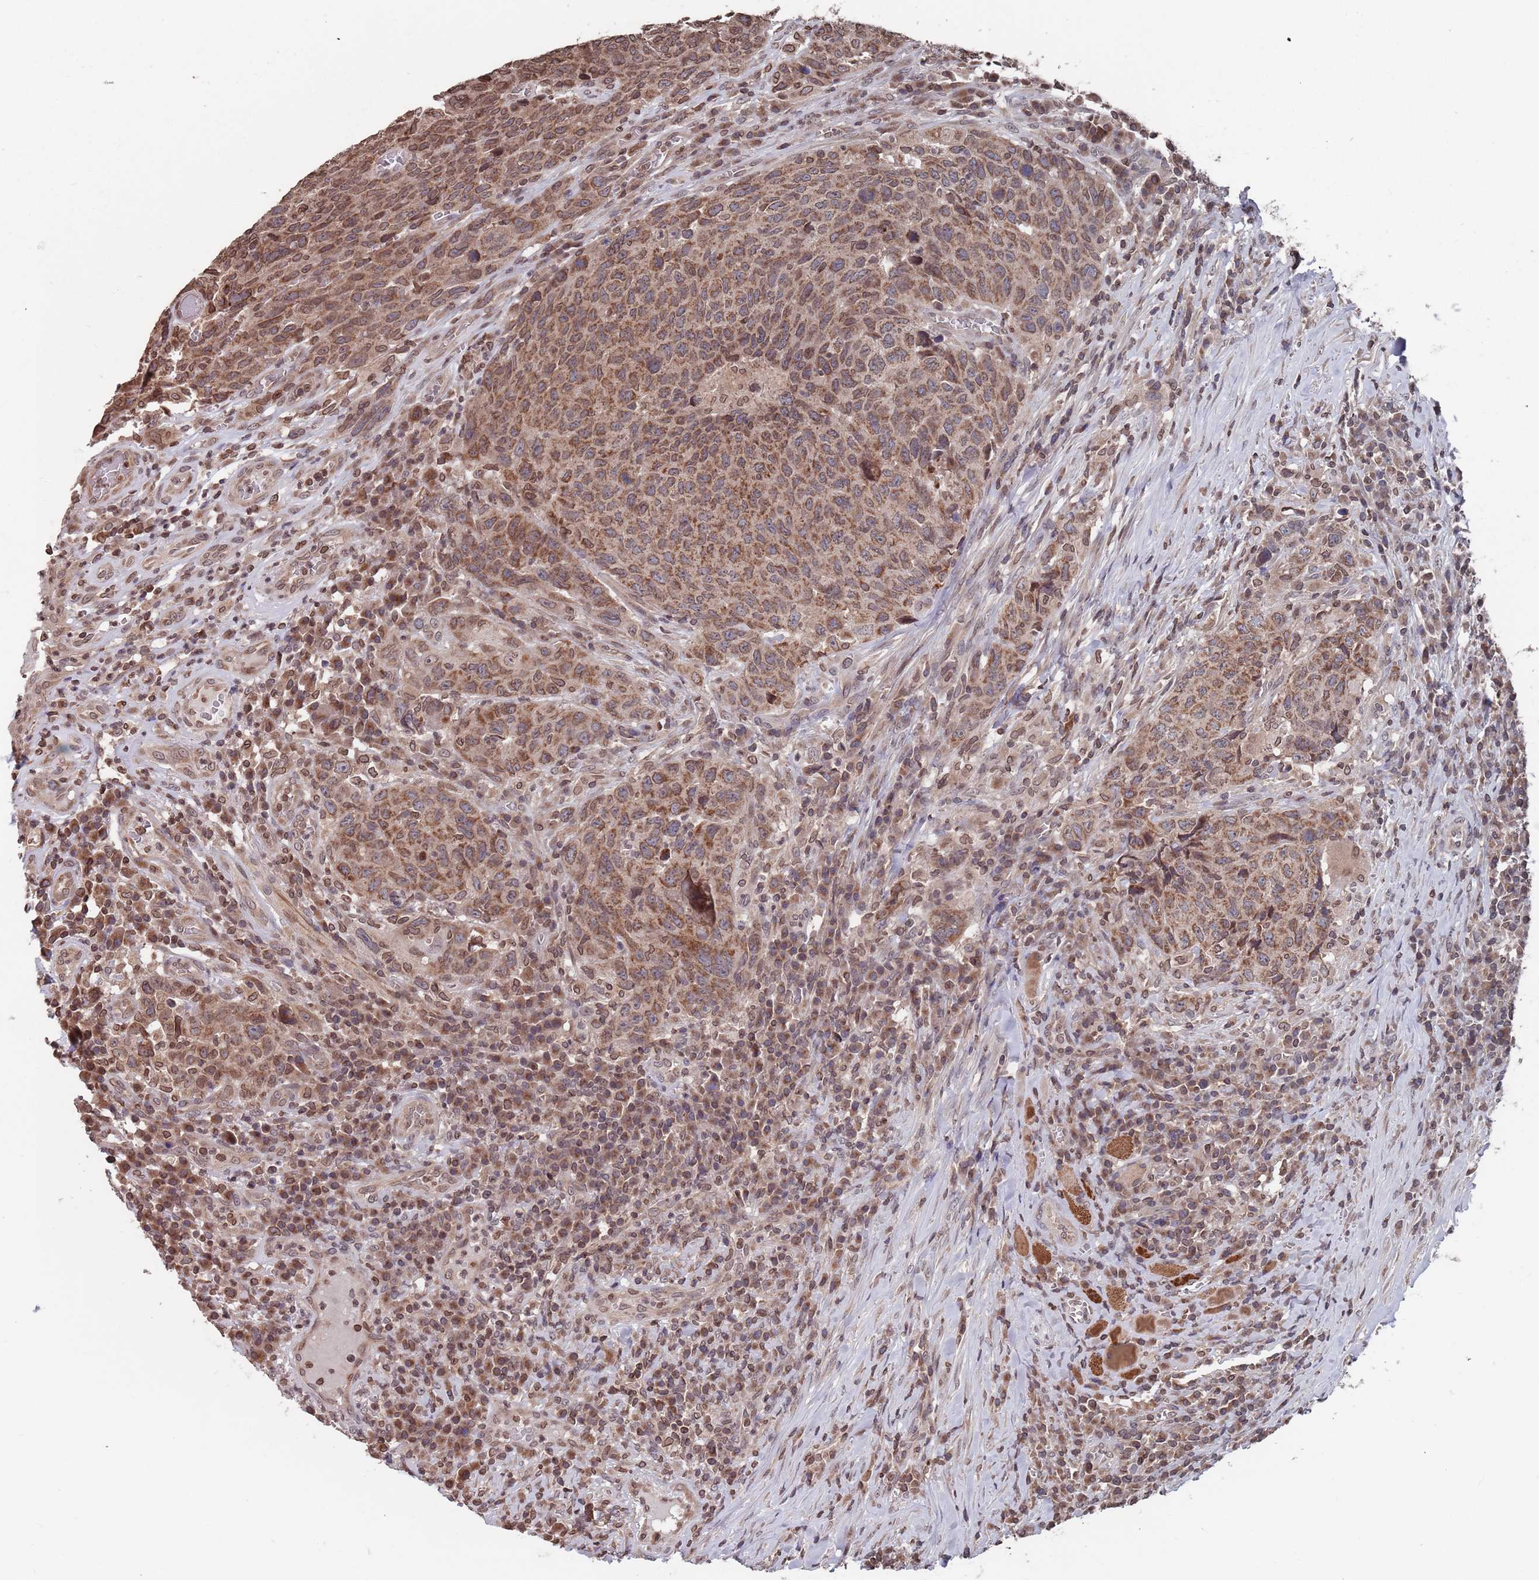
{"staining": {"intensity": "moderate", "quantity": ">75%", "location": "cytoplasmic/membranous,nuclear"}, "tissue": "head and neck cancer", "cell_type": "Tumor cells", "image_type": "cancer", "snomed": [{"axis": "morphology", "description": "Squamous cell carcinoma, NOS"}, {"axis": "topography", "description": "Head-Neck"}], "caption": "Protein expression analysis of human head and neck cancer (squamous cell carcinoma) reveals moderate cytoplasmic/membranous and nuclear expression in approximately >75% of tumor cells.", "gene": "SDHAF3", "patient": {"sex": "male", "age": 66}}